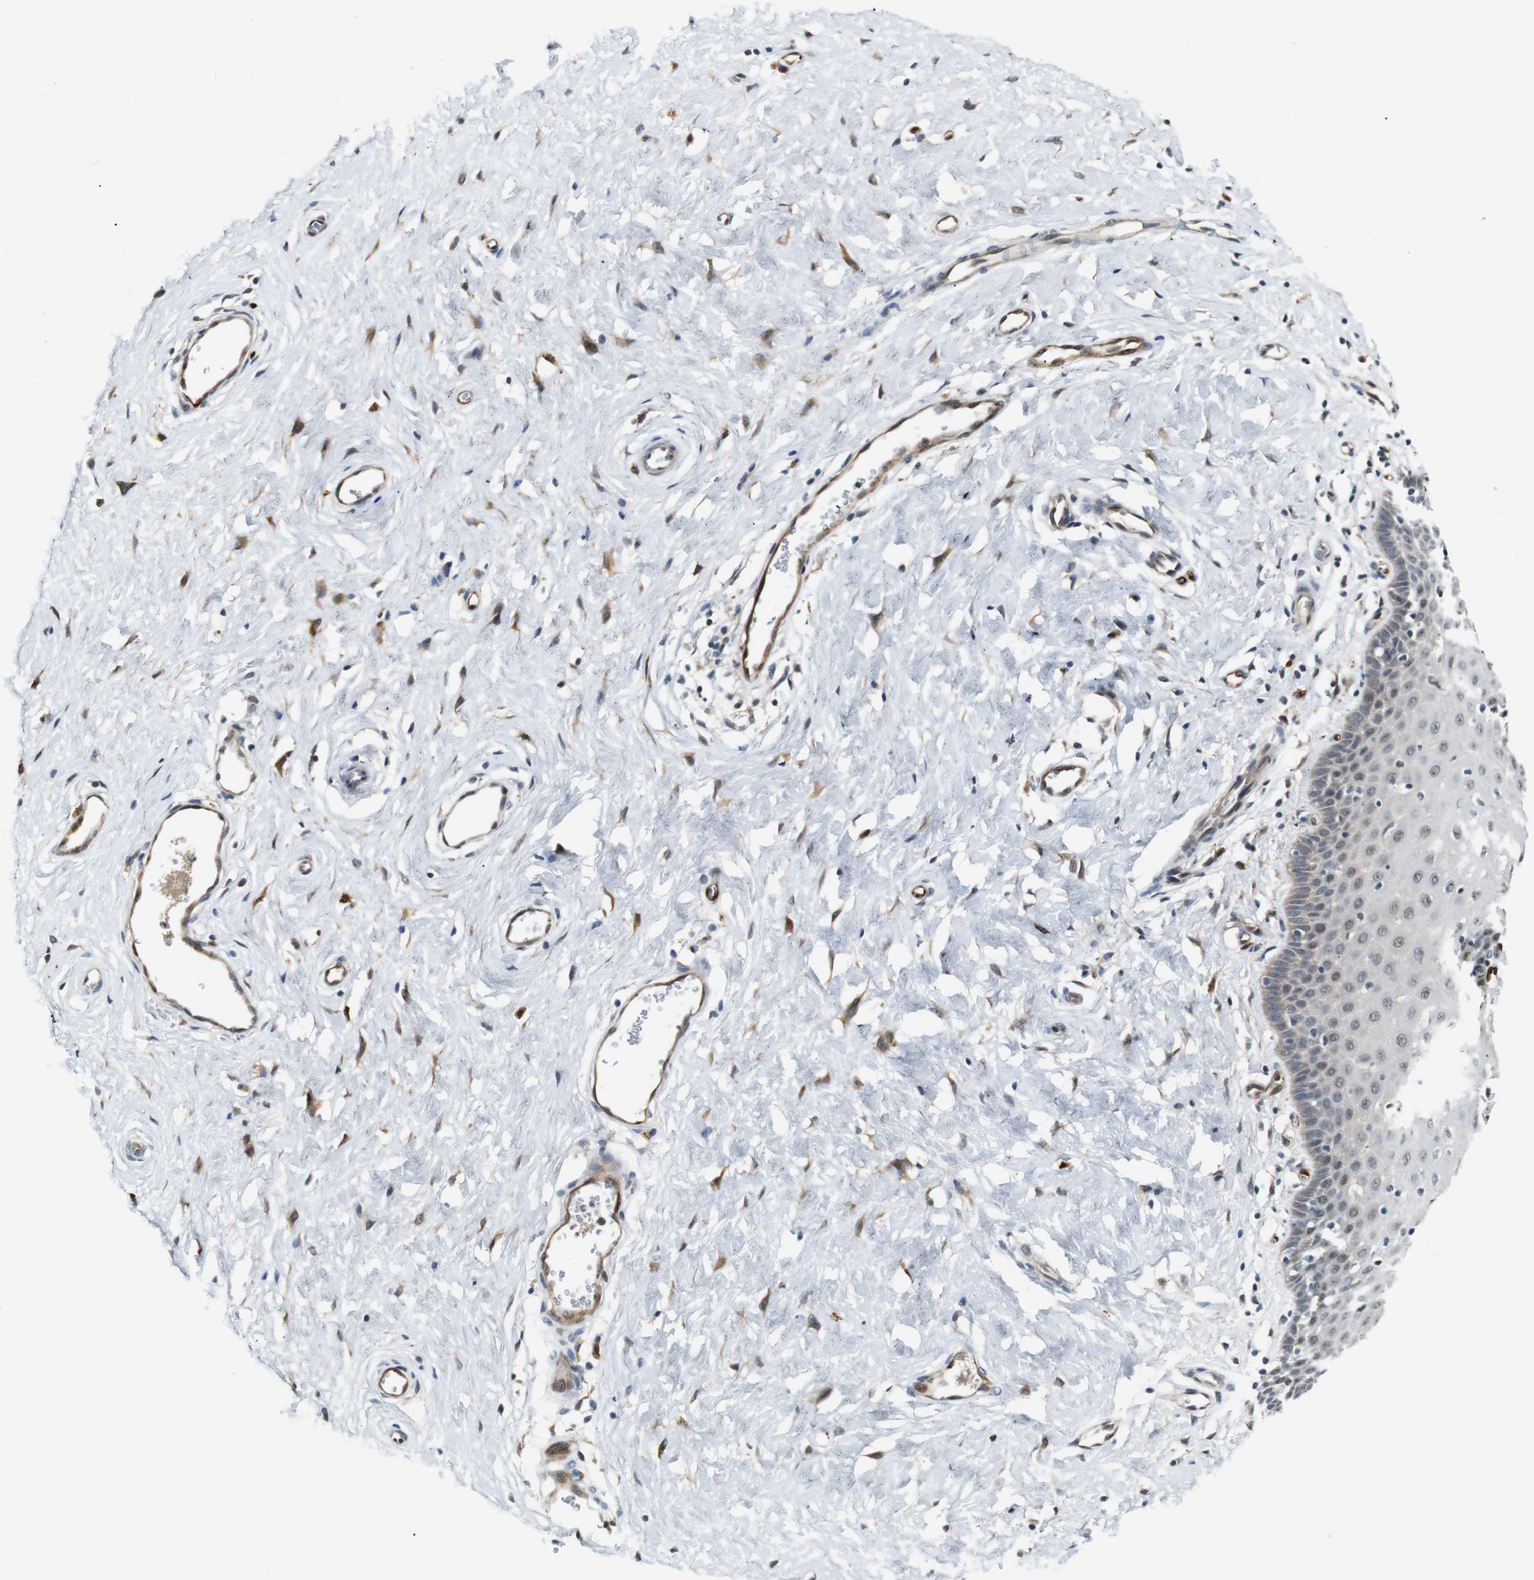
{"staining": {"intensity": "weak", "quantity": "<25%", "location": "cytoplasmic/membranous,nuclear"}, "tissue": "cervix", "cell_type": "Squamous epithelial cells", "image_type": "normal", "snomed": [{"axis": "morphology", "description": "Normal tissue, NOS"}, {"axis": "topography", "description": "Cervix"}], "caption": "The immunohistochemistry histopathology image has no significant expression in squamous epithelial cells of cervix.", "gene": "LXN", "patient": {"sex": "female", "age": 55}}